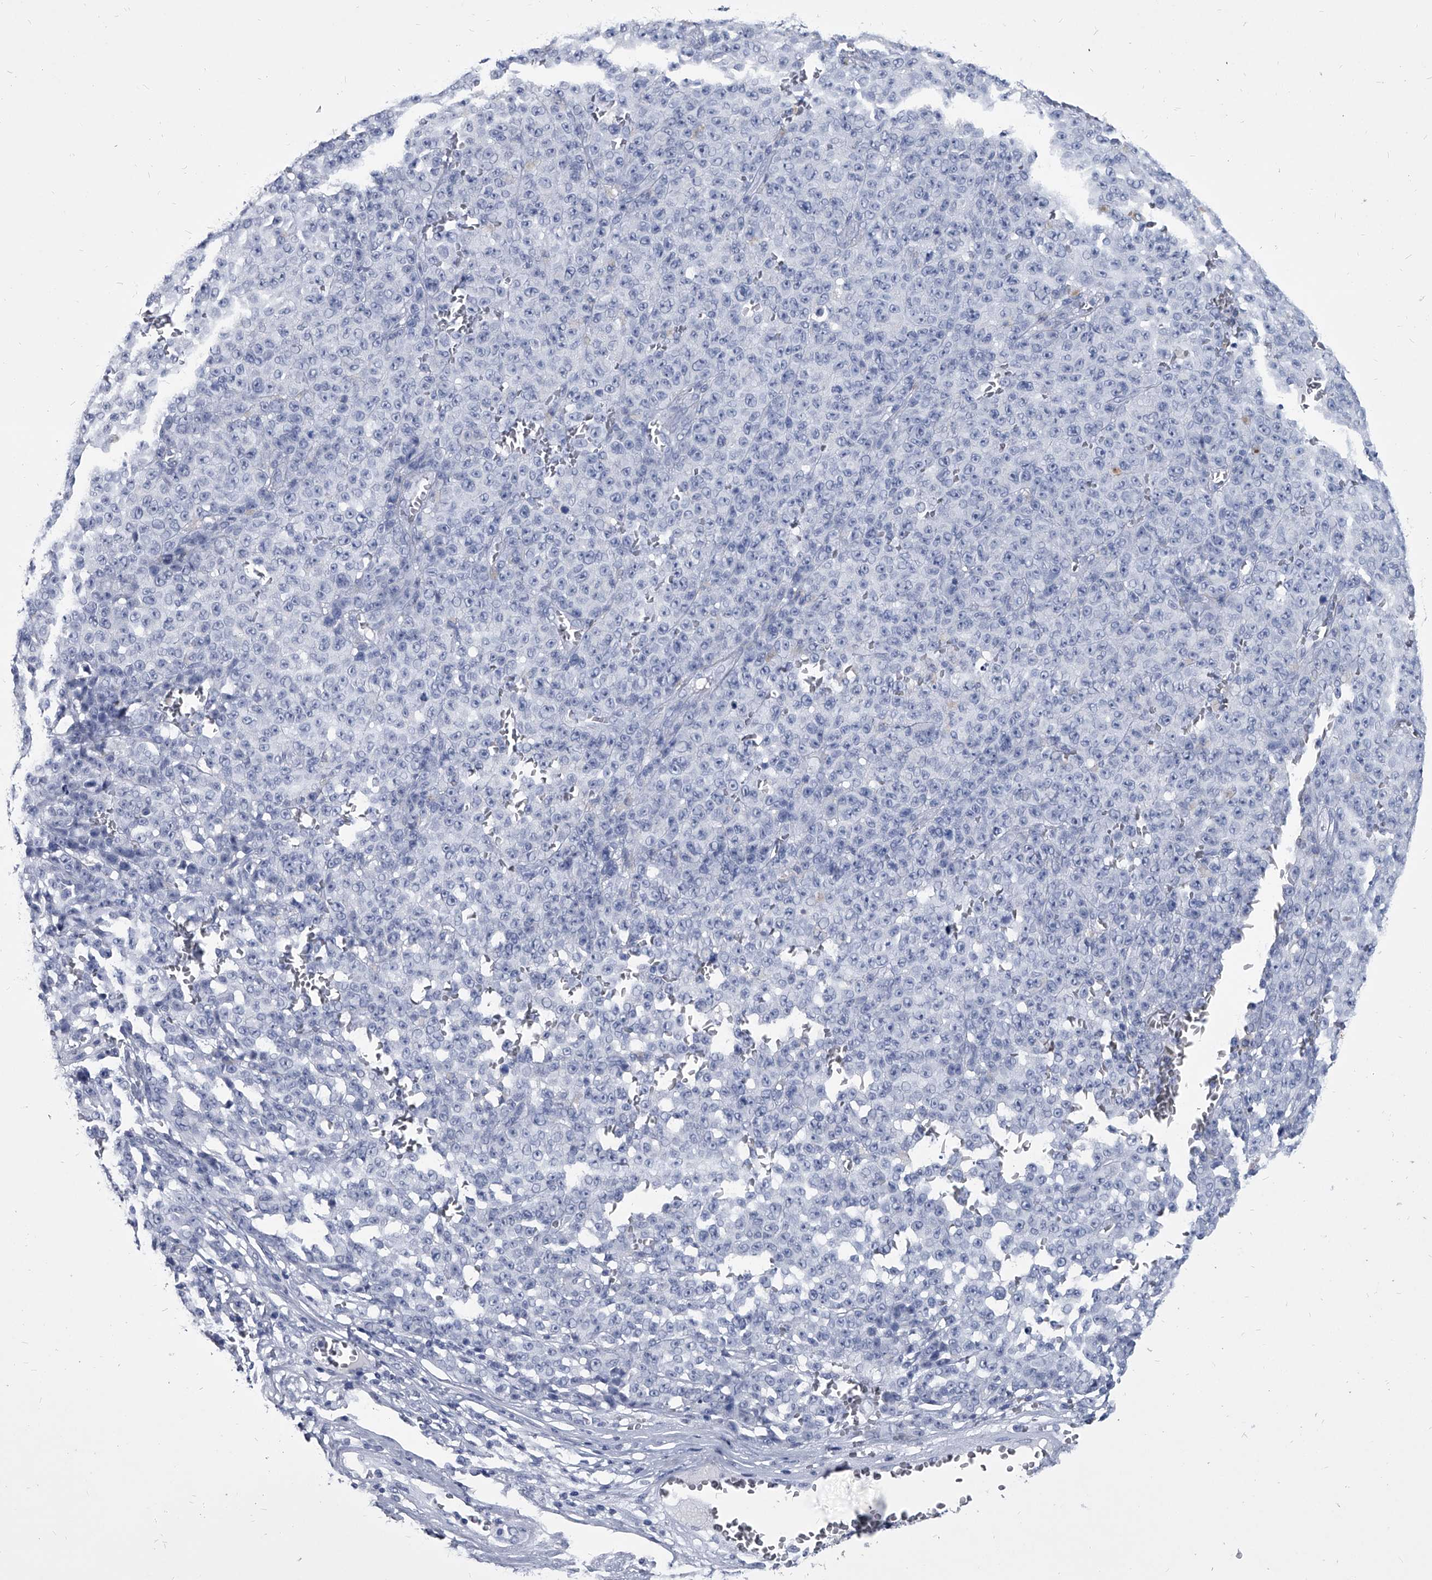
{"staining": {"intensity": "negative", "quantity": "none", "location": "none"}, "tissue": "melanoma", "cell_type": "Tumor cells", "image_type": "cancer", "snomed": [{"axis": "morphology", "description": "Malignant melanoma, NOS"}, {"axis": "topography", "description": "Skin"}], "caption": "IHC photomicrograph of neoplastic tissue: human melanoma stained with DAB (3,3'-diaminobenzidine) demonstrates no significant protein expression in tumor cells.", "gene": "BCAS1", "patient": {"sex": "female", "age": 82}}